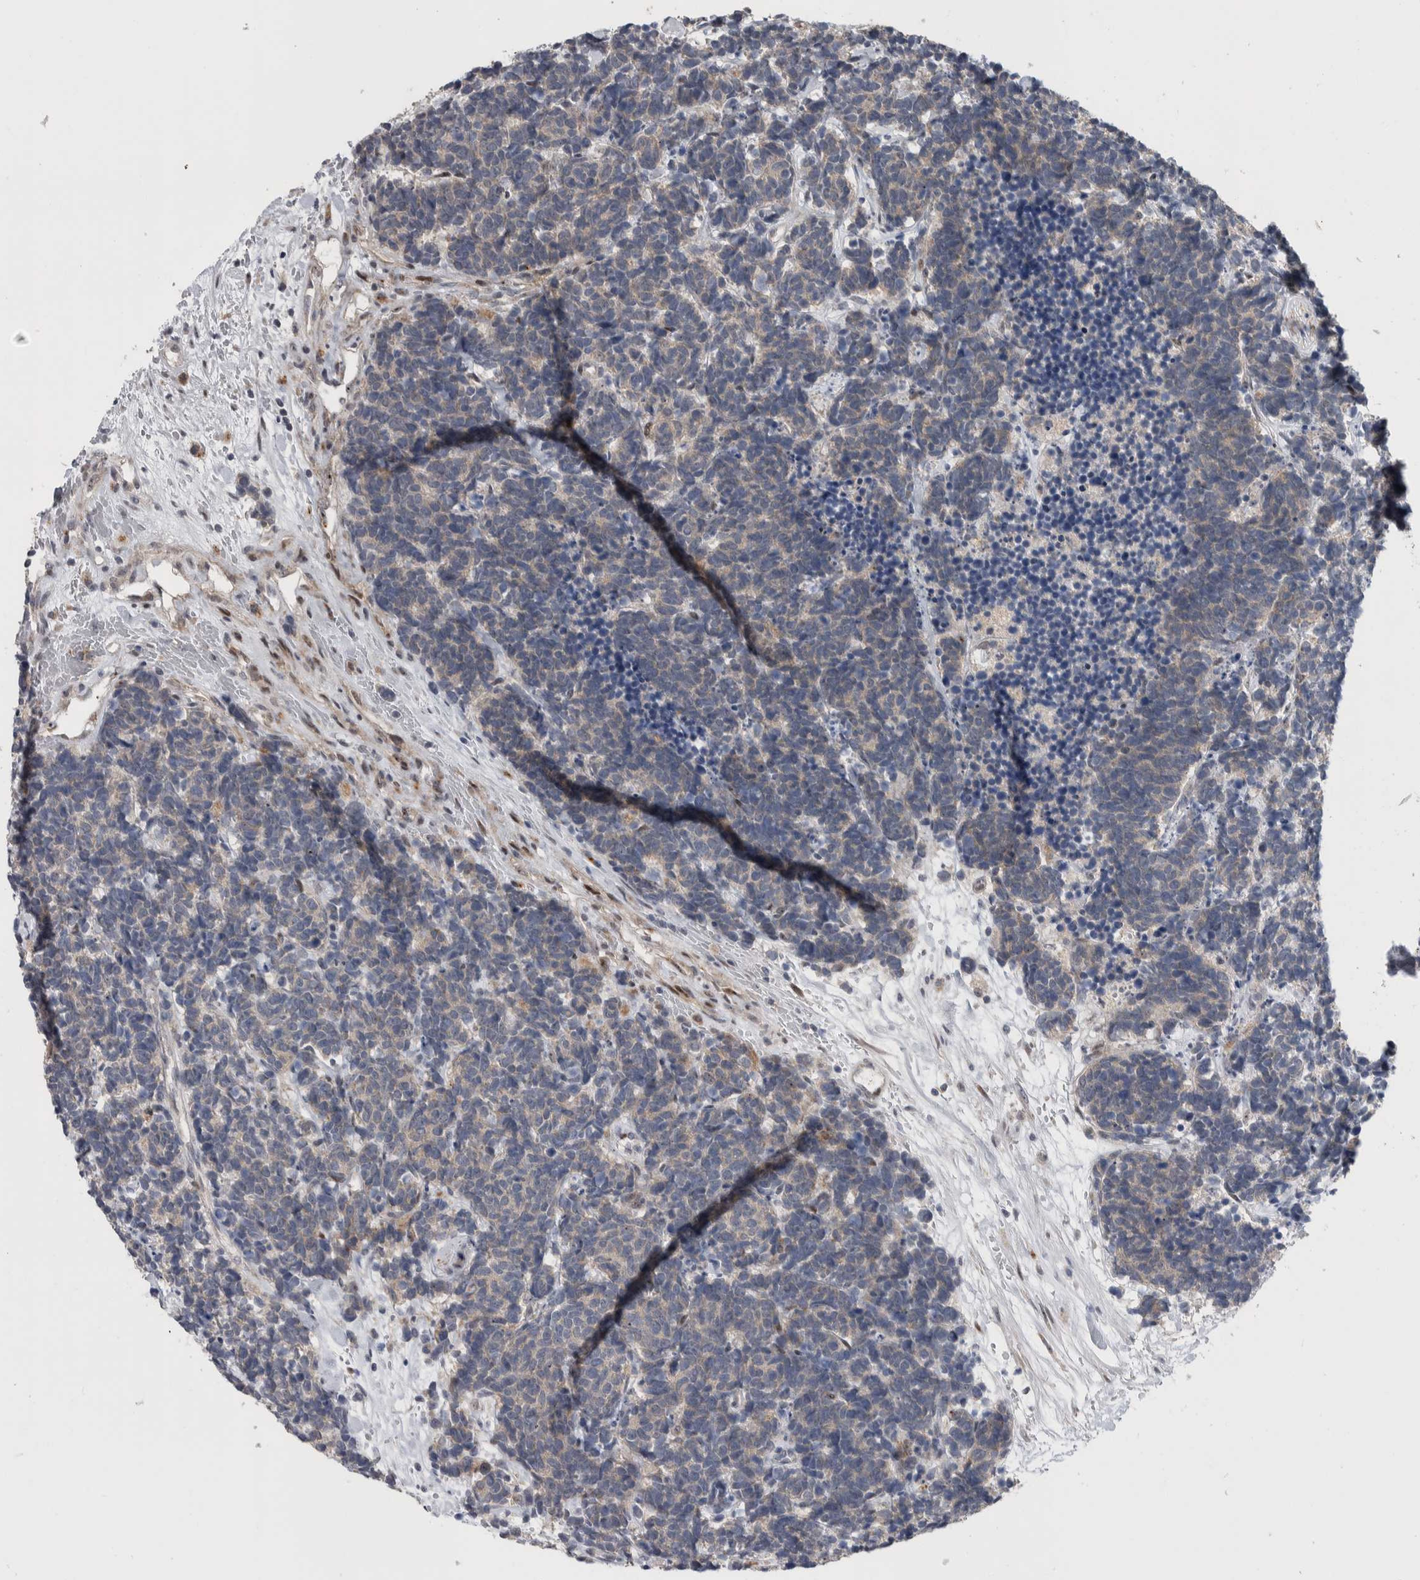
{"staining": {"intensity": "weak", "quantity": "<25%", "location": "cytoplasmic/membranous"}, "tissue": "carcinoid", "cell_type": "Tumor cells", "image_type": "cancer", "snomed": [{"axis": "morphology", "description": "Carcinoma, NOS"}, {"axis": "morphology", "description": "Carcinoid, malignant, NOS"}, {"axis": "topography", "description": "Urinary bladder"}], "caption": "IHC of carcinoma demonstrates no expression in tumor cells. (DAB IHC, high magnification).", "gene": "PRRG4", "patient": {"sex": "male", "age": 57}}